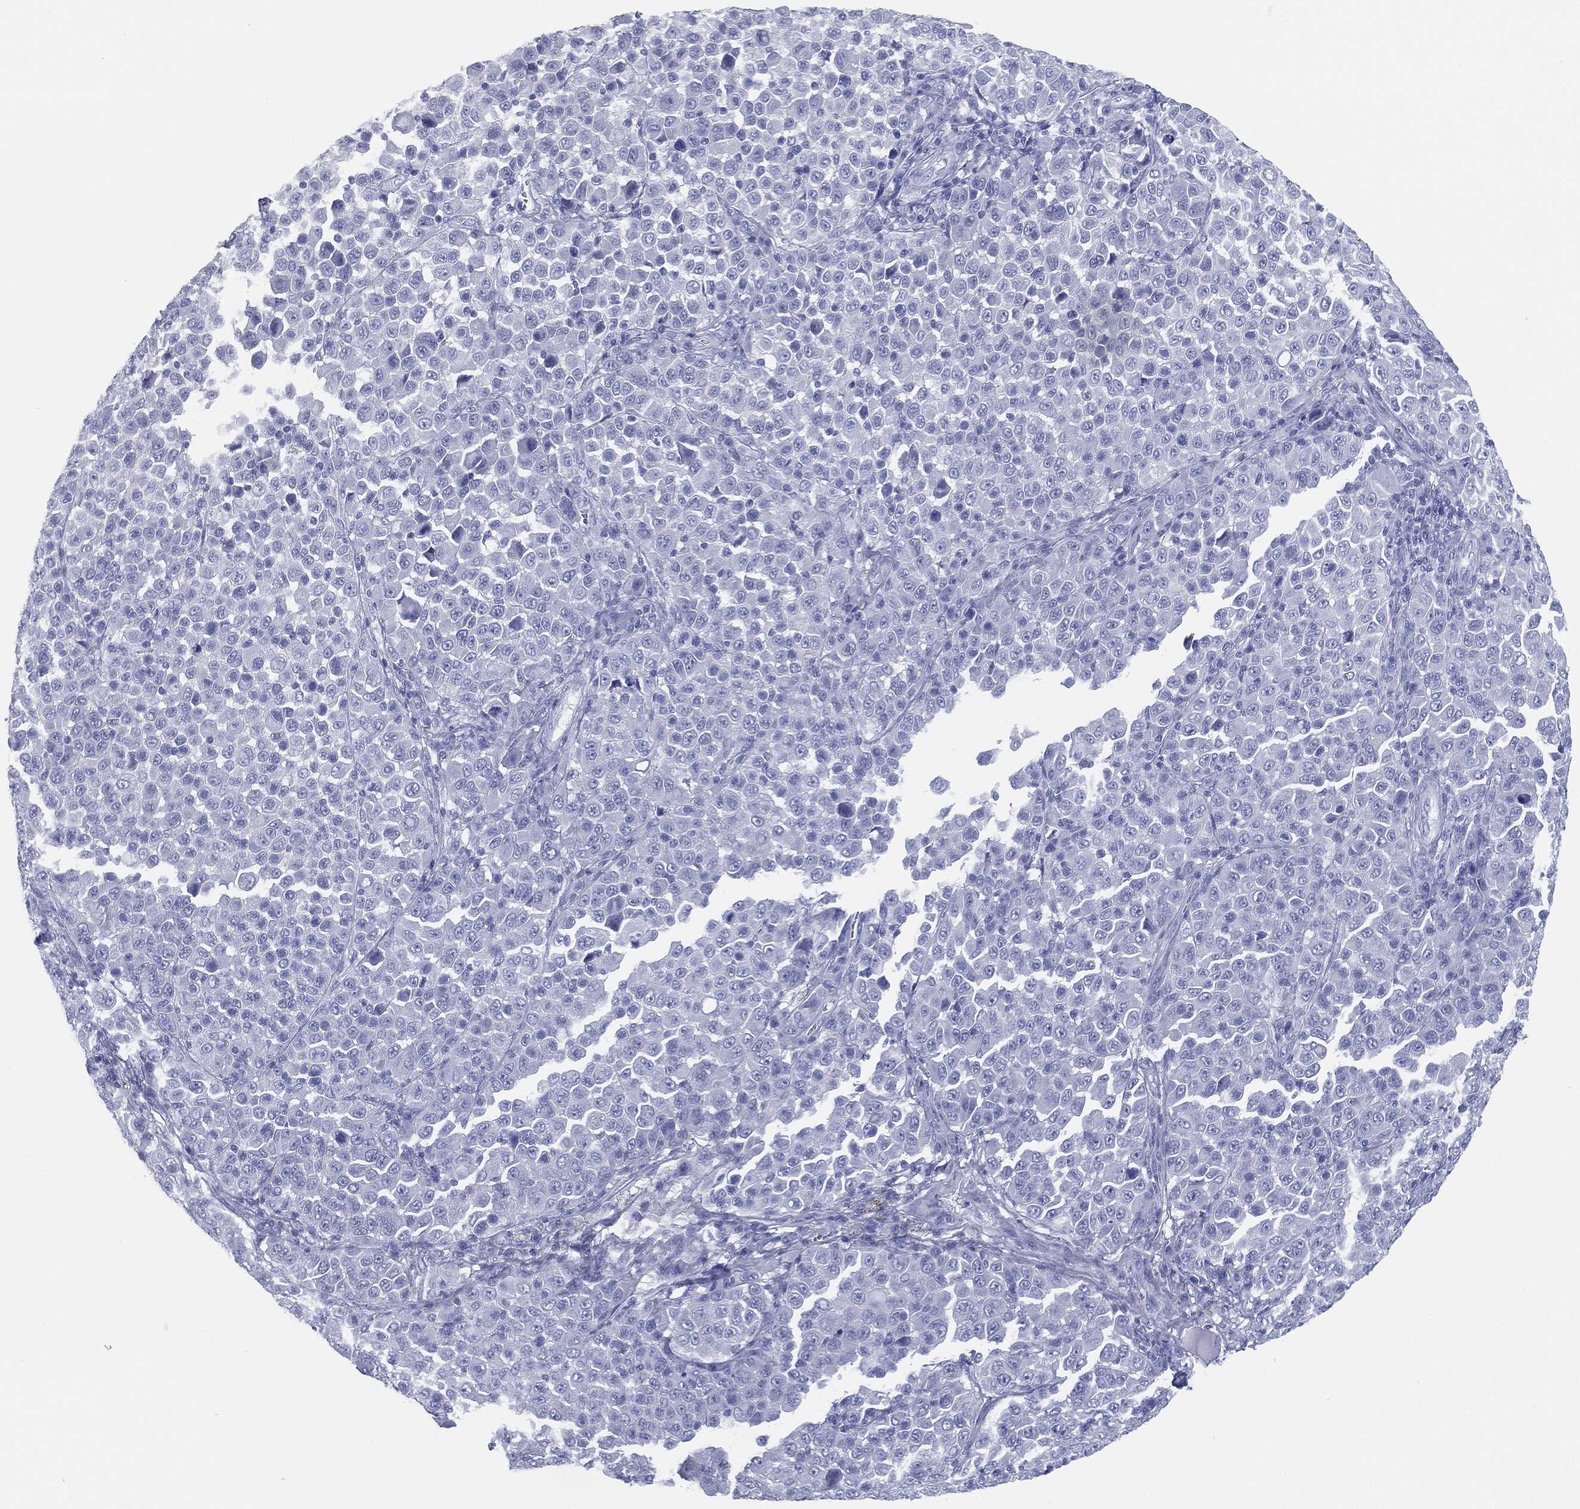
{"staining": {"intensity": "negative", "quantity": "none", "location": "none"}, "tissue": "melanoma", "cell_type": "Tumor cells", "image_type": "cancer", "snomed": [{"axis": "morphology", "description": "Malignant melanoma, NOS"}, {"axis": "topography", "description": "Skin"}], "caption": "DAB immunohistochemical staining of human melanoma reveals no significant expression in tumor cells. (Immunohistochemistry, brightfield microscopy, high magnification).", "gene": "TMEM252", "patient": {"sex": "female", "age": 57}}